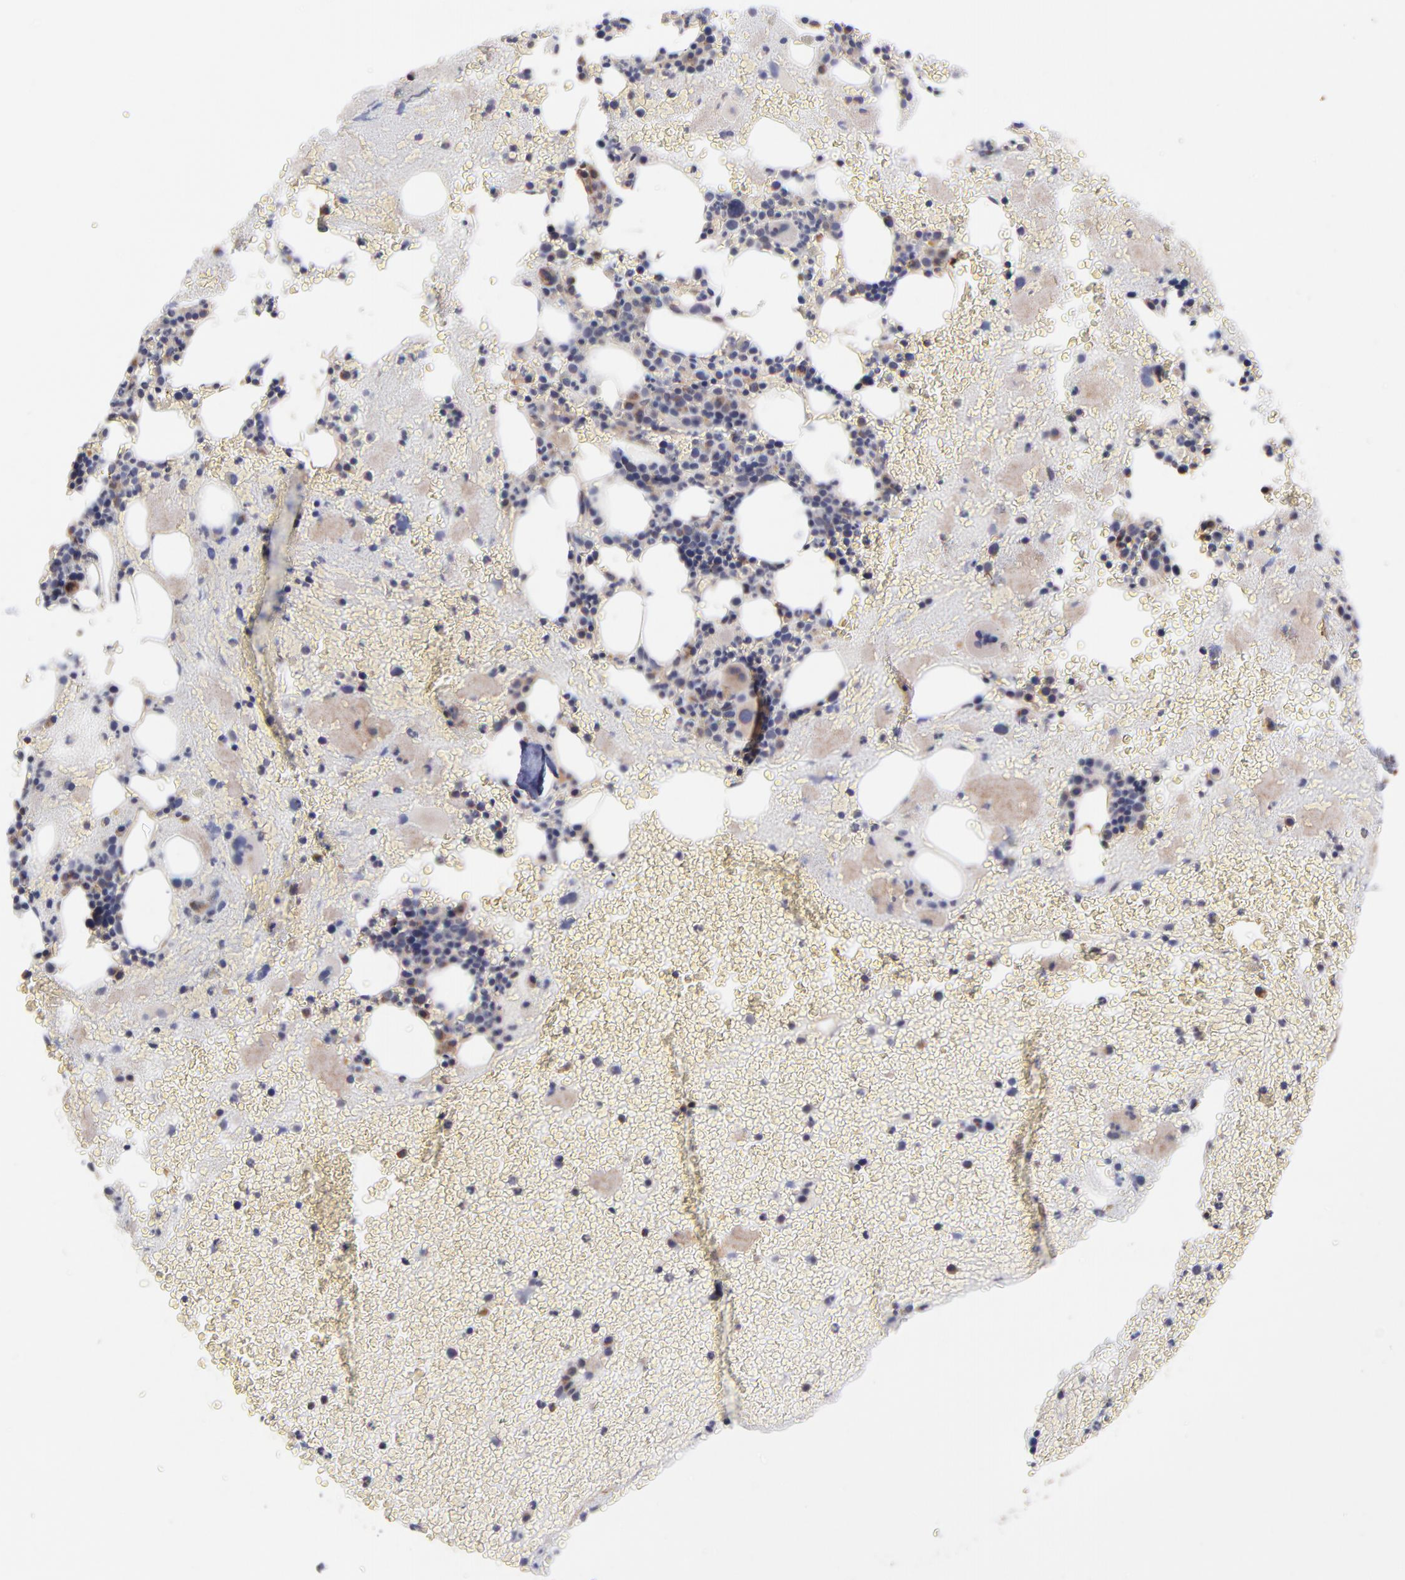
{"staining": {"intensity": "moderate", "quantity": "<25%", "location": "cytoplasmic/membranous"}, "tissue": "bone marrow", "cell_type": "Hematopoietic cells", "image_type": "normal", "snomed": [{"axis": "morphology", "description": "Normal tissue, NOS"}, {"axis": "topography", "description": "Bone marrow"}], "caption": "Approximately <25% of hematopoietic cells in normal bone marrow show moderate cytoplasmic/membranous protein positivity as visualized by brown immunohistochemical staining.", "gene": "UBE2H", "patient": {"sex": "male", "age": 76}}